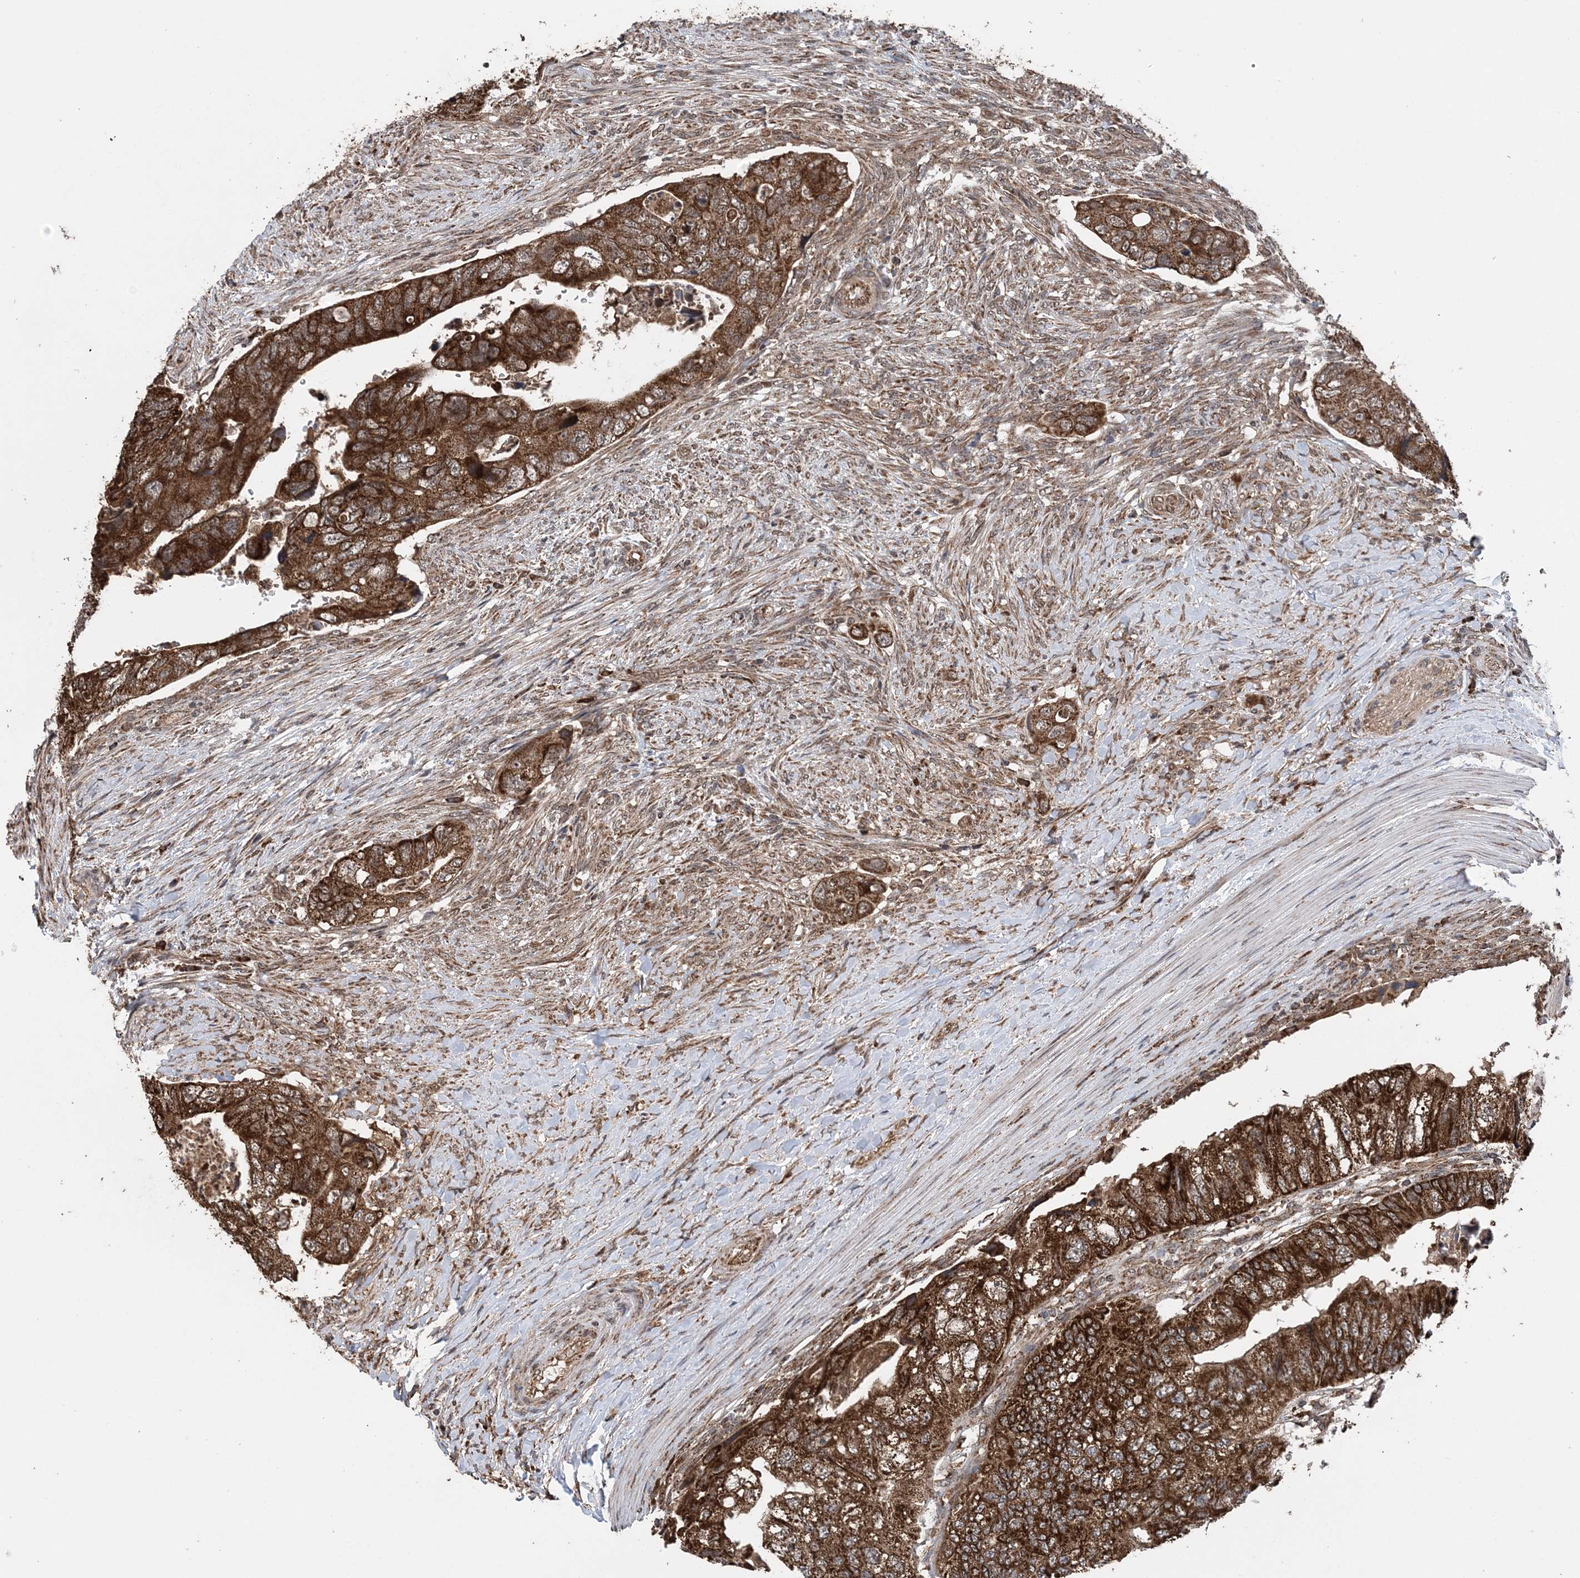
{"staining": {"intensity": "strong", "quantity": ">75%", "location": "cytoplasmic/membranous"}, "tissue": "colorectal cancer", "cell_type": "Tumor cells", "image_type": "cancer", "snomed": [{"axis": "morphology", "description": "Adenocarcinoma, NOS"}, {"axis": "topography", "description": "Rectum"}], "caption": "An image showing strong cytoplasmic/membranous positivity in approximately >75% of tumor cells in adenocarcinoma (colorectal), as visualized by brown immunohistochemical staining.", "gene": "PCBP1", "patient": {"sex": "male", "age": 63}}